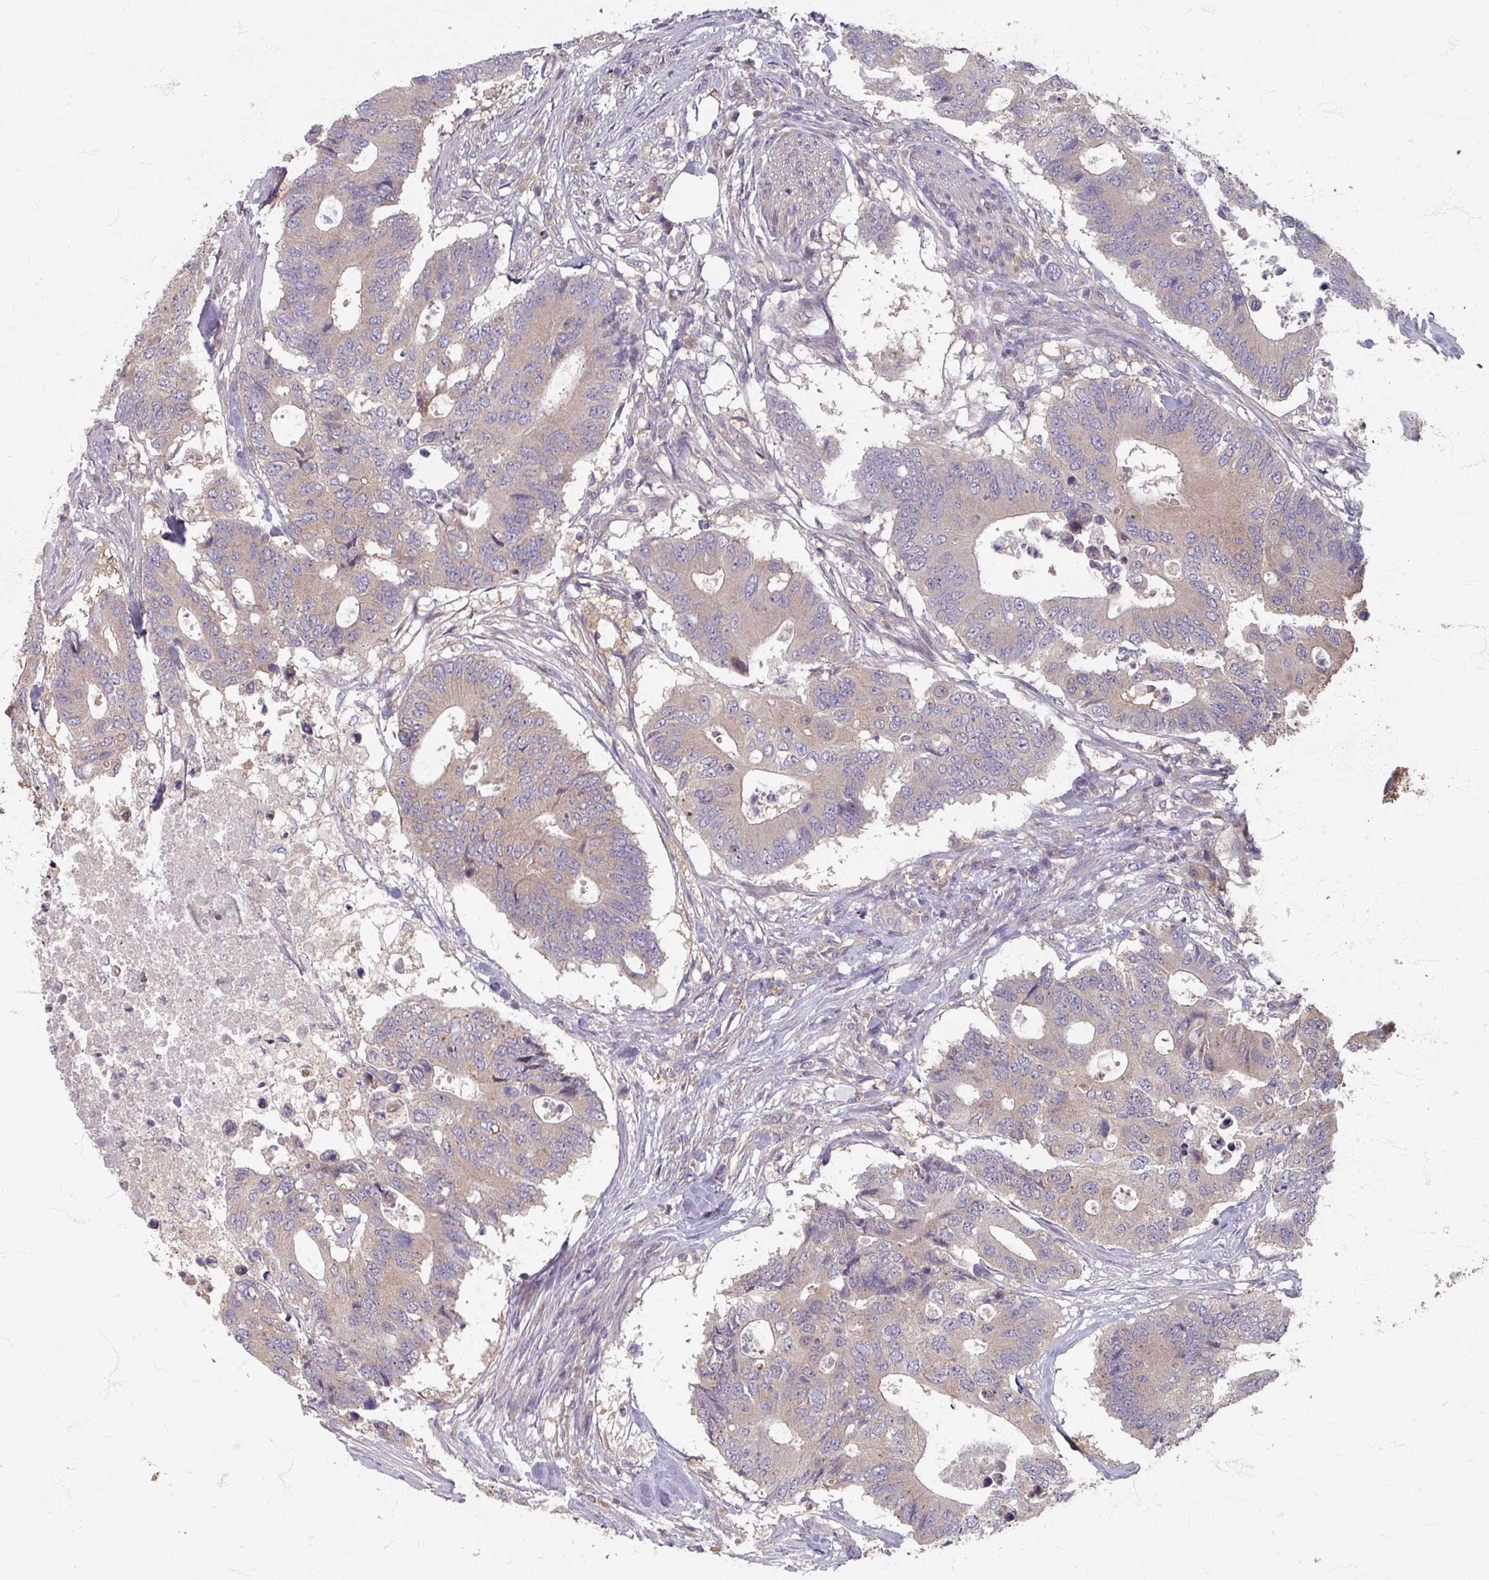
{"staining": {"intensity": "weak", "quantity": "25%-75%", "location": "cytoplasmic/membranous"}, "tissue": "colorectal cancer", "cell_type": "Tumor cells", "image_type": "cancer", "snomed": [{"axis": "morphology", "description": "Adenocarcinoma, NOS"}, {"axis": "topography", "description": "Colon"}], "caption": "DAB immunohistochemical staining of human adenocarcinoma (colorectal) shows weak cytoplasmic/membranous protein positivity in approximately 25%-75% of tumor cells. The staining was performed using DAB, with brown indicating positive protein expression. Nuclei are stained blue with hematoxylin.", "gene": "STAM", "patient": {"sex": "male", "age": 71}}